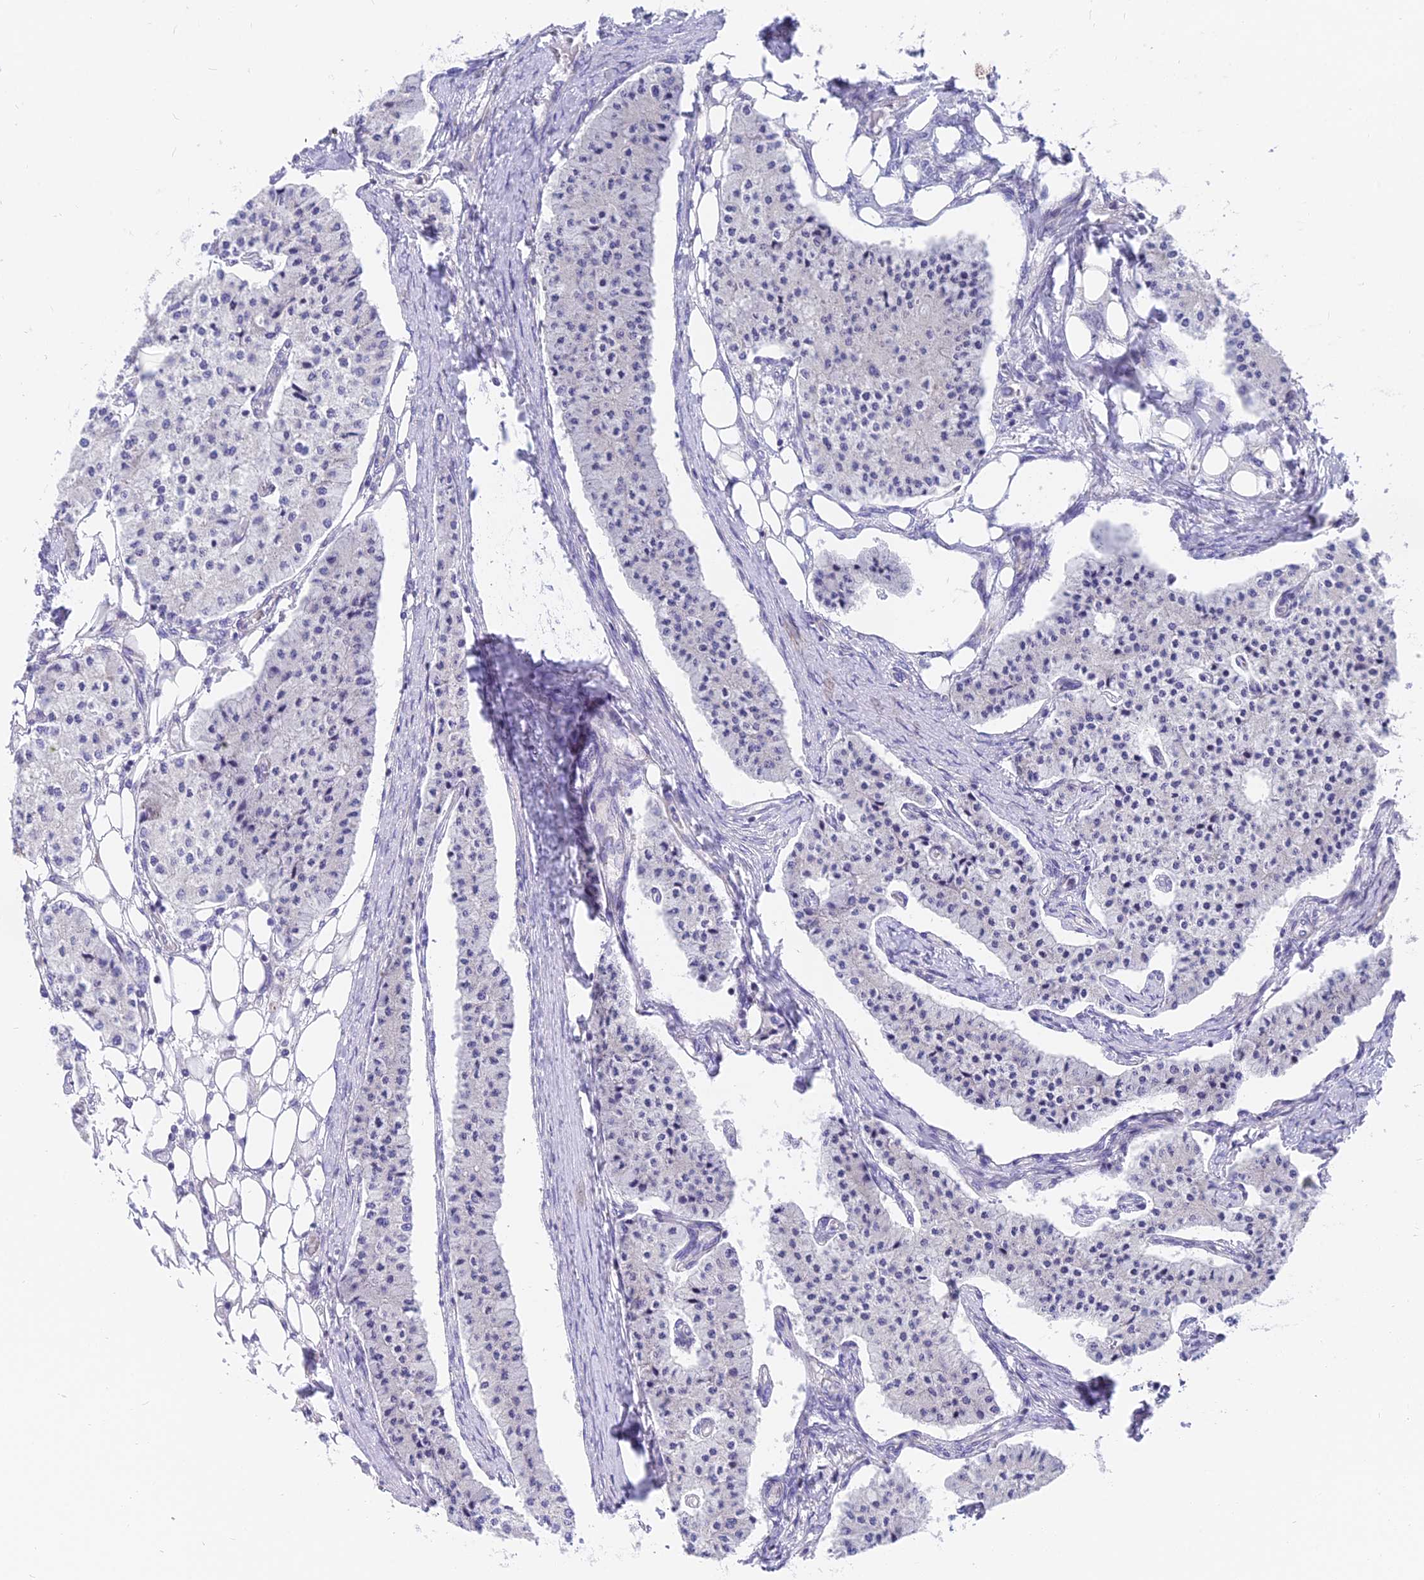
{"staining": {"intensity": "negative", "quantity": "none", "location": "none"}, "tissue": "carcinoid", "cell_type": "Tumor cells", "image_type": "cancer", "snomed": [{"axis": "morphology", "description": "Carcinoid, malignant, NOS"}, {"axis": "topography", "description": "Colon"}], "caption": "Immunohistochemical staining of carcinoid reveals no significant positivity in tumor cells.", "gene": "MVB12A", "patient": {"sex": "female", "age": 52}}